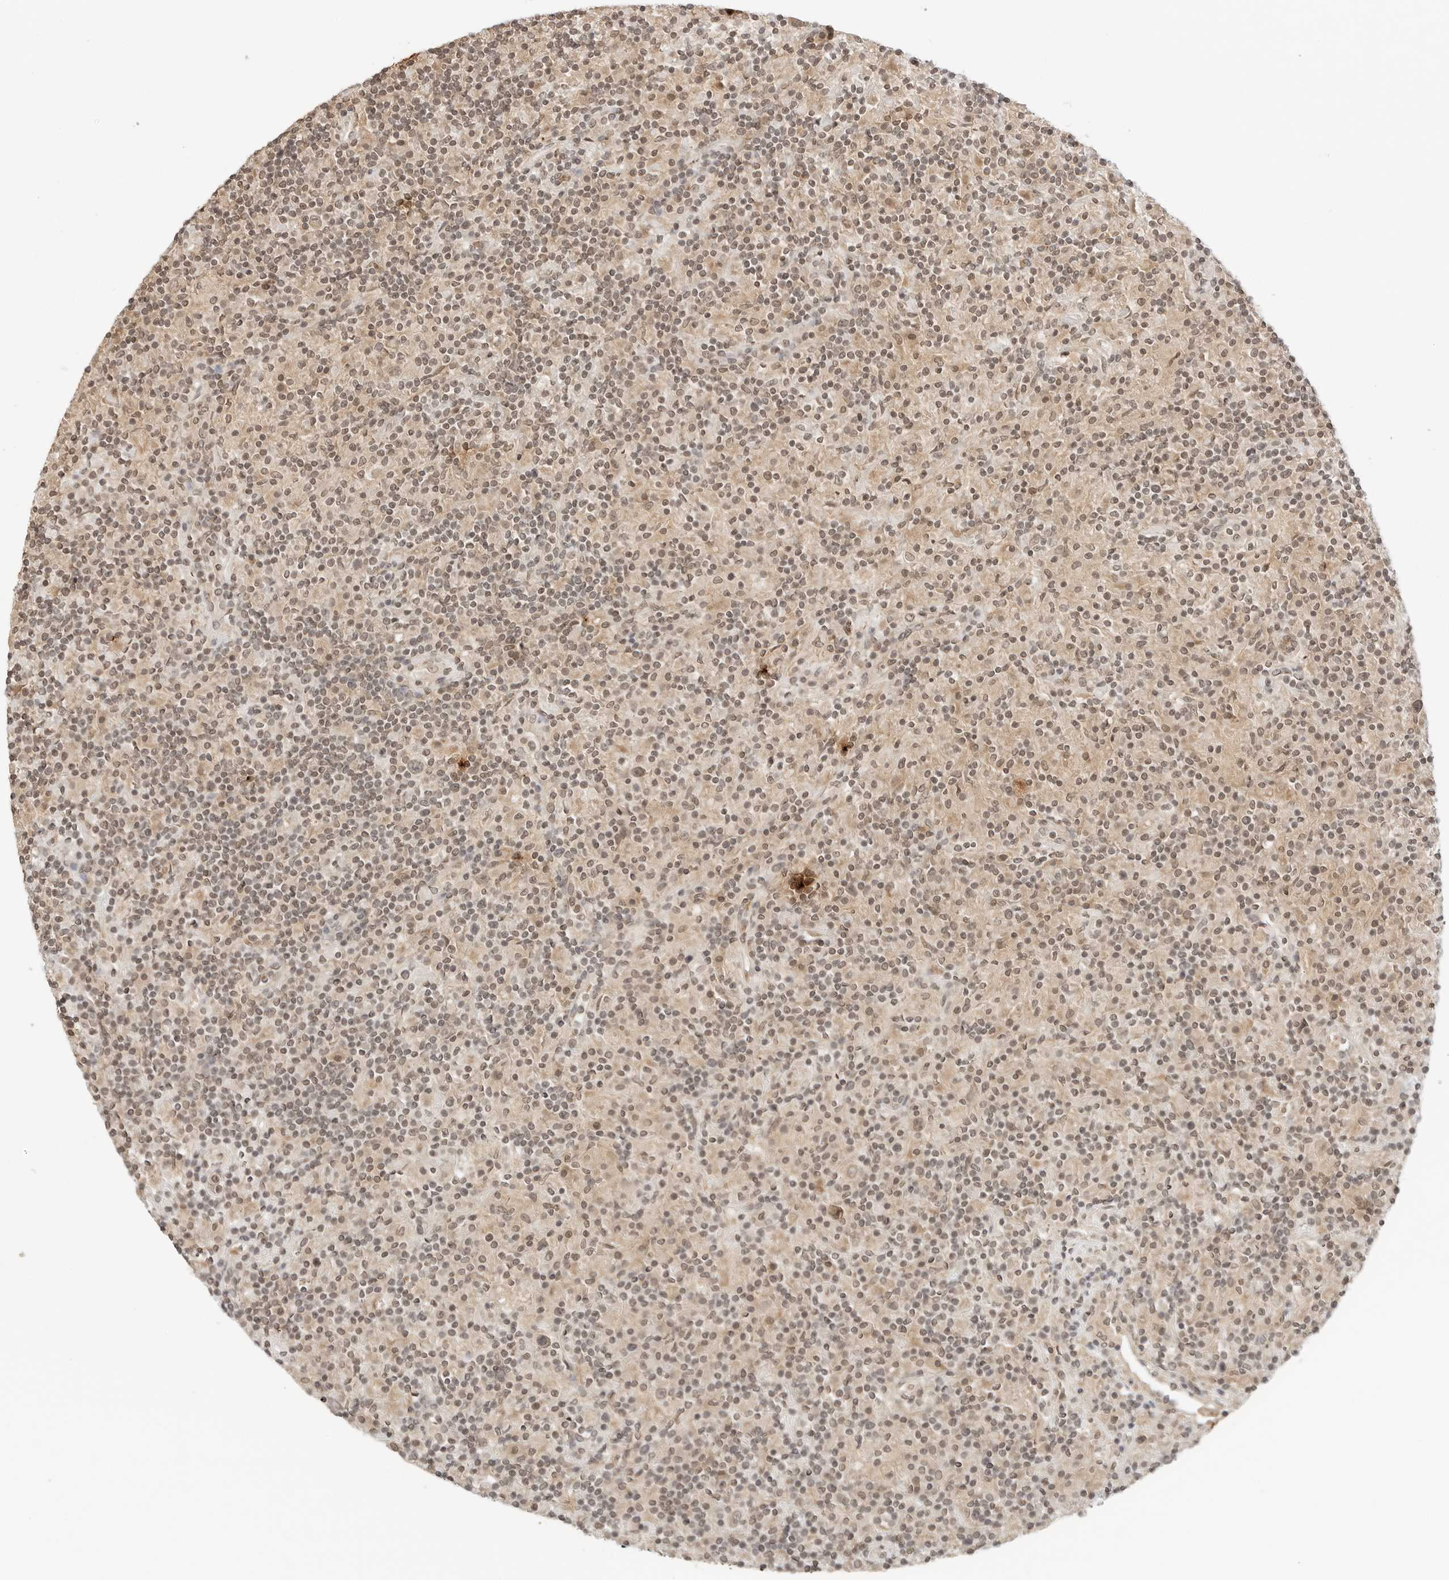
{"staining": {"intensity": "weak", "quantity": "25%-75%", "location": "nuclear"}, "tissue": "lymphoma", "cell_type": "Tumor cells", "image_type": "cancer", "snomed": [{"axis": "morphology", "description": "Hodgkin's disease, NOS"}, {"axis": "topography", "description": "Lymph node"}], "caption": "Lymphoma stained with DAB immunohistochemistry (IHC) exhibits low levels of weak nuclear expression in about 25%-75% of tumor cells.", "gene": "GPR34", "patient": {"sex": "male", "age": 70}}